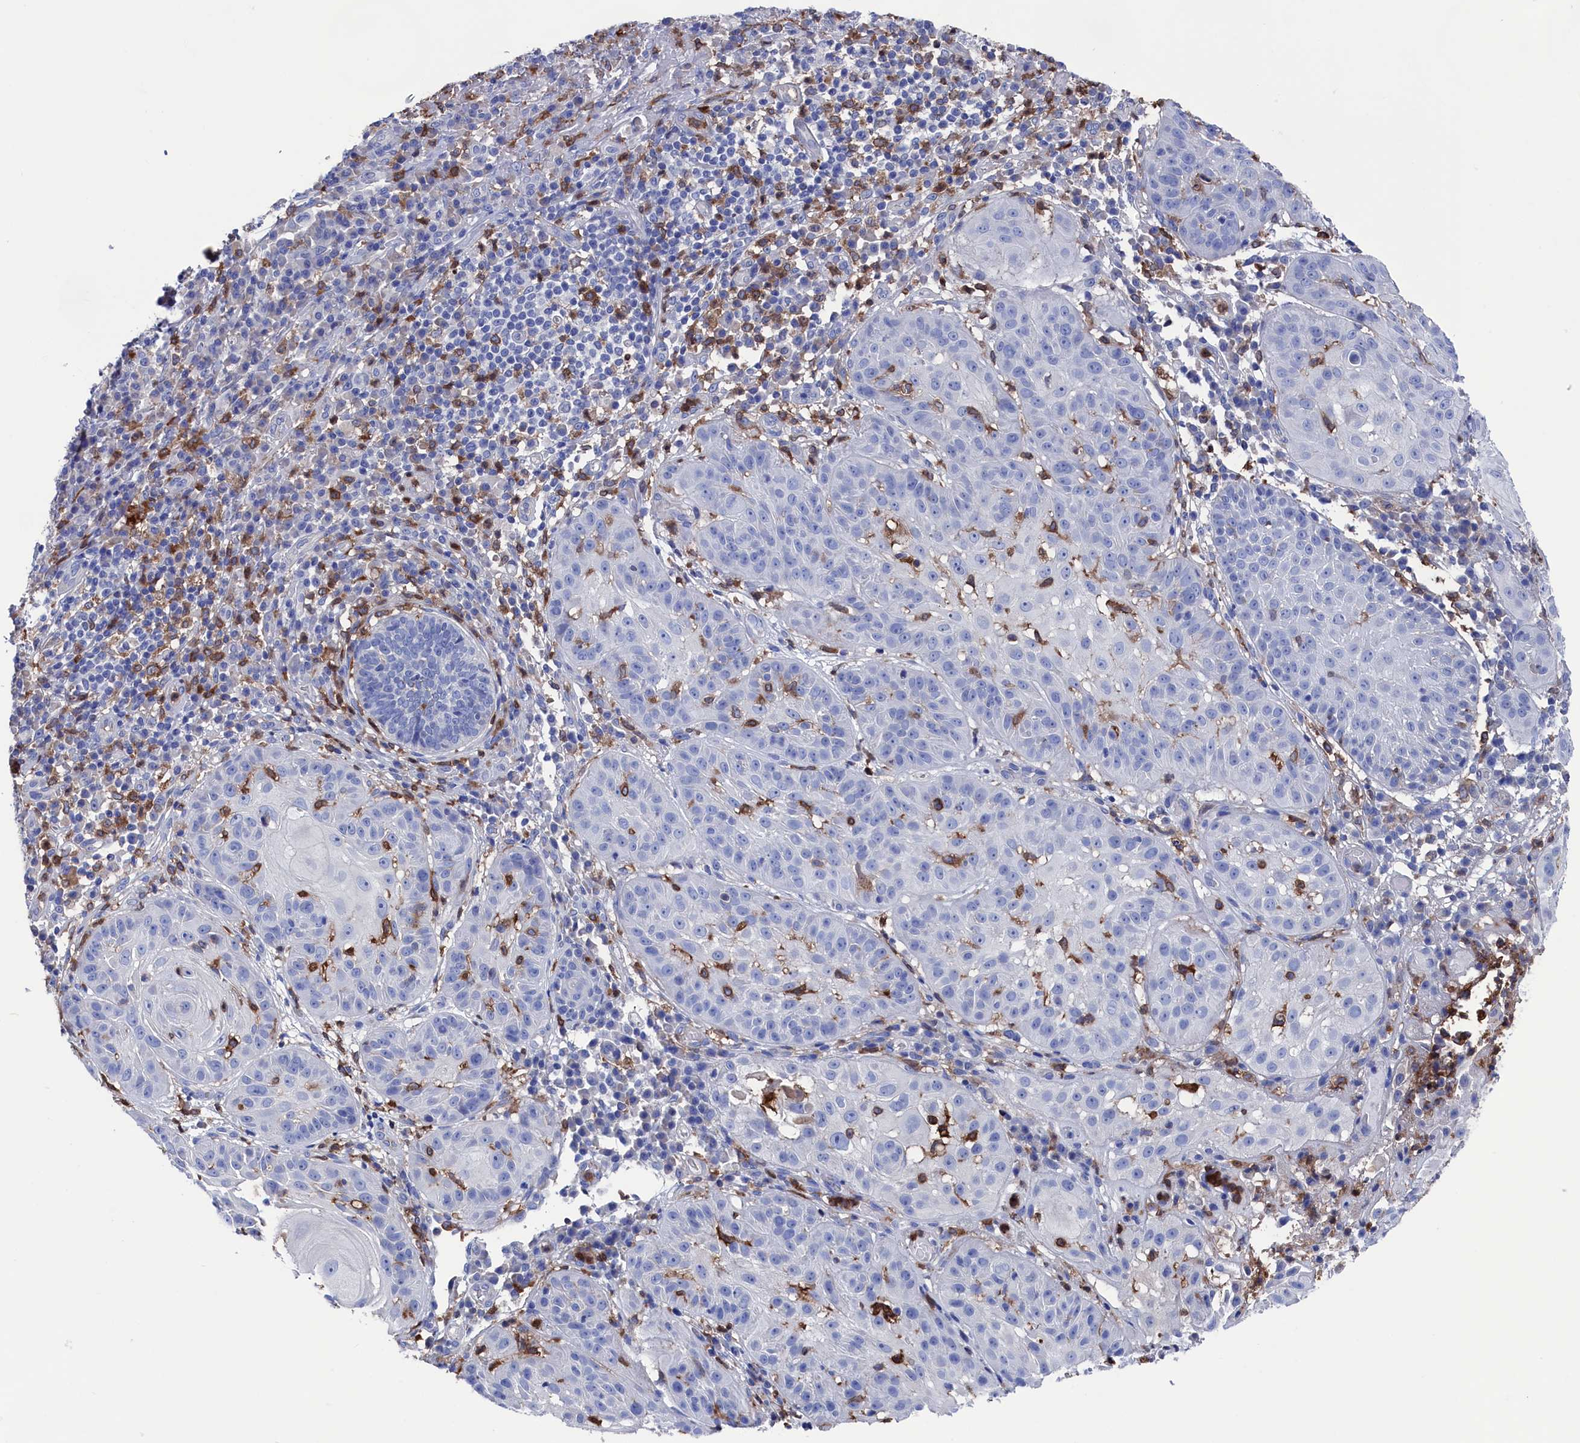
{"staining": {"intensity": "negative", "quantity": "none", "location": "none"}, "tissue": "skin cancer", "cell_type": "Tumor cells", "image_type": "cancer", "snomed": [{"axis": "morphology", "description": "Normal tissue, NOS"}, {"axis": "morphology", "description": "Basal cell carcinoma"}, {"axis": "topography", "description": "Skin"}], "caption": "This is an immunohistochemistry photomicrograph of basal cell carcinoma (skin). There is no positivity in tumor cells.", "gene": "TYROBP", "patient": {"sex": "male", "age": 93}}